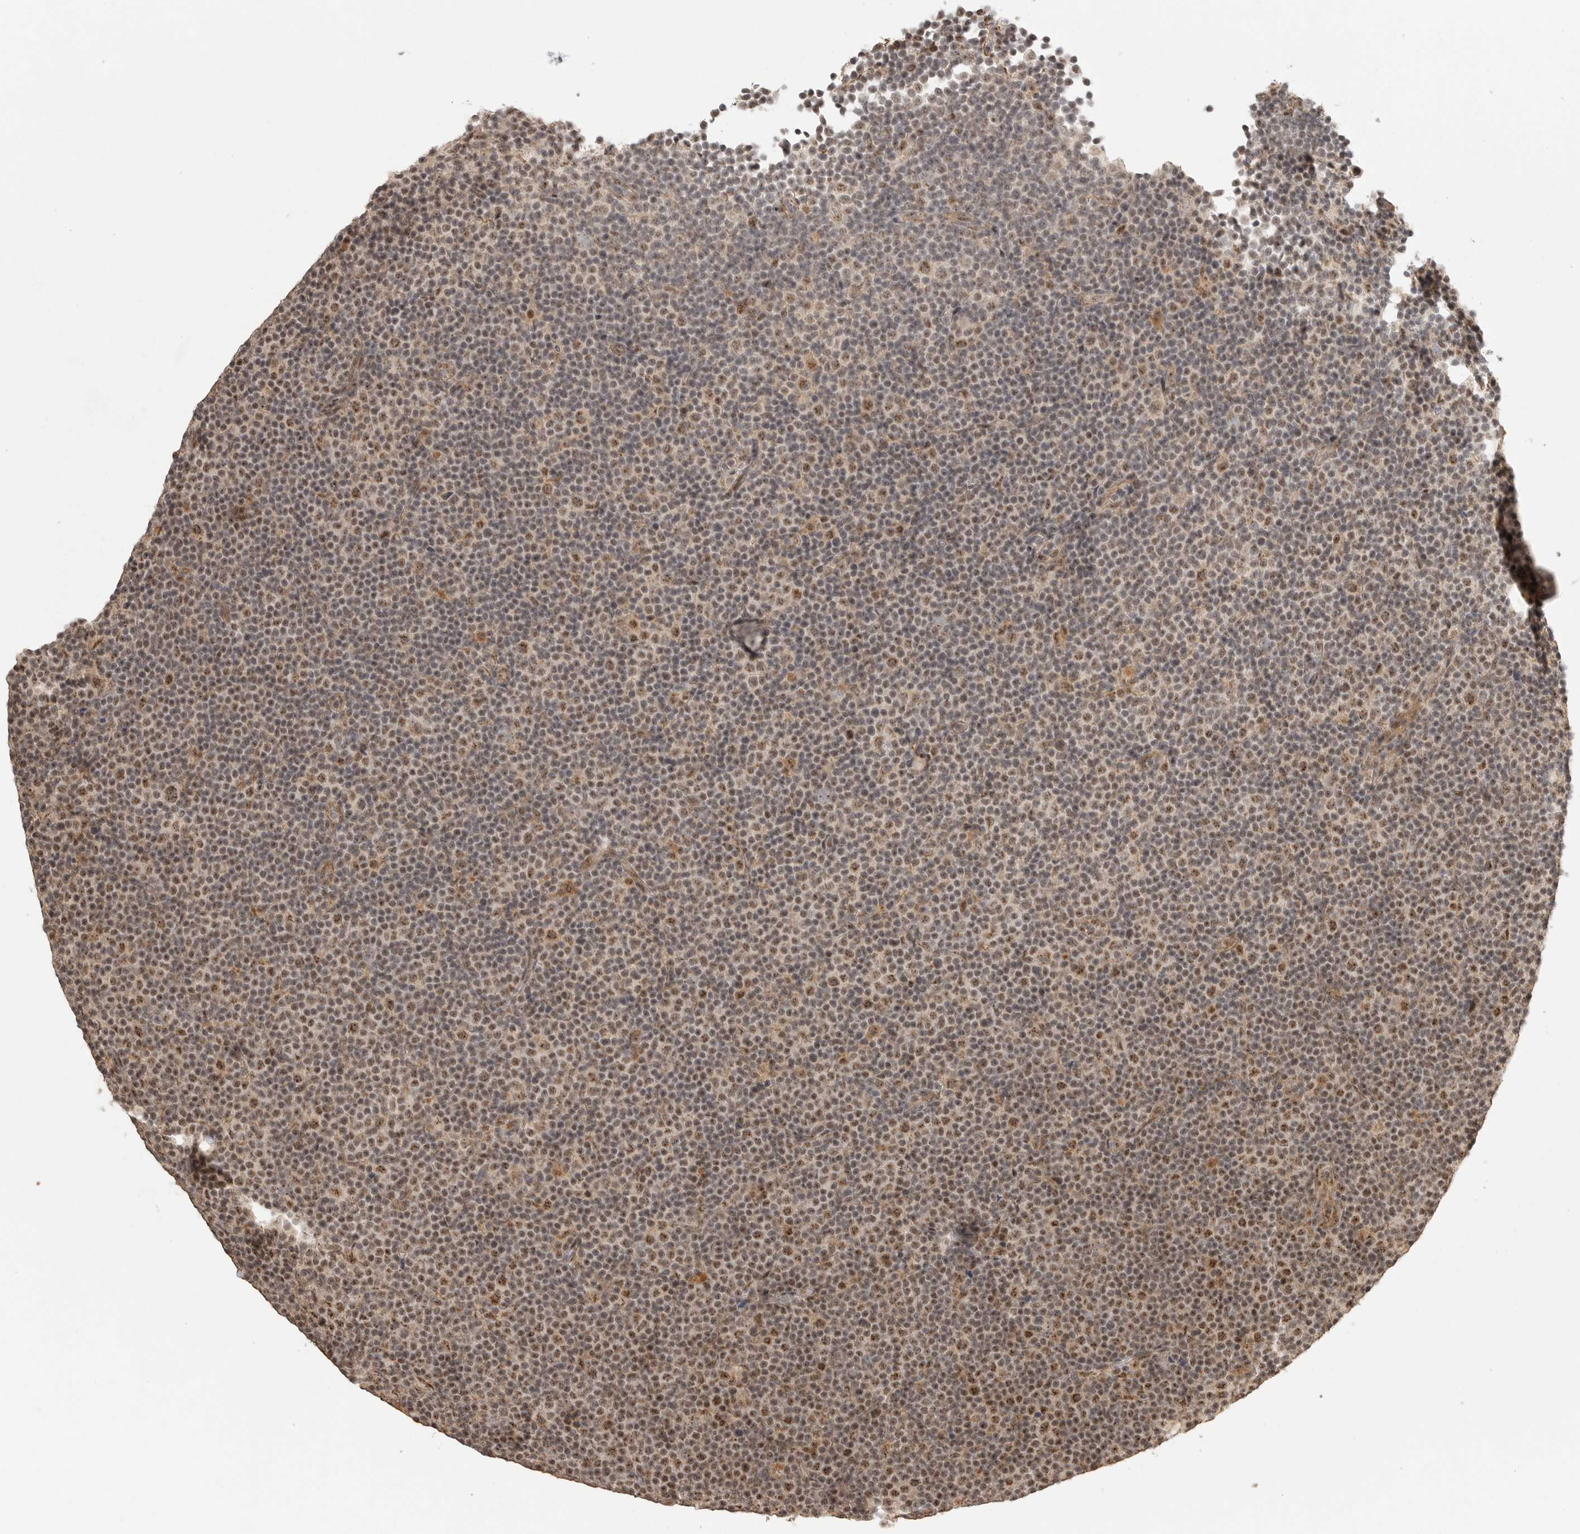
{"staining": {"intensity": "moderate", "quantity": "25%-75%", "location": "nuclear"}, "tissue": "lymphoma", "cell_type": "Tumor cells", "image_type": "cancer", "snomed": [{"axis": "morphology", "description": "Malignant lymphoma, non-Hodgkin's type, Low grade"}, {"axis": "topography", "description": "Lymph node"}], "caption": "Protein staining reveals moderate nuclear expression in about 25%-75% of tumor cells in low-grade malignant lymphoma, non-Hodgkin's type.", "gene": "POMP", "patient": {"sex": "female", "age": 67}}